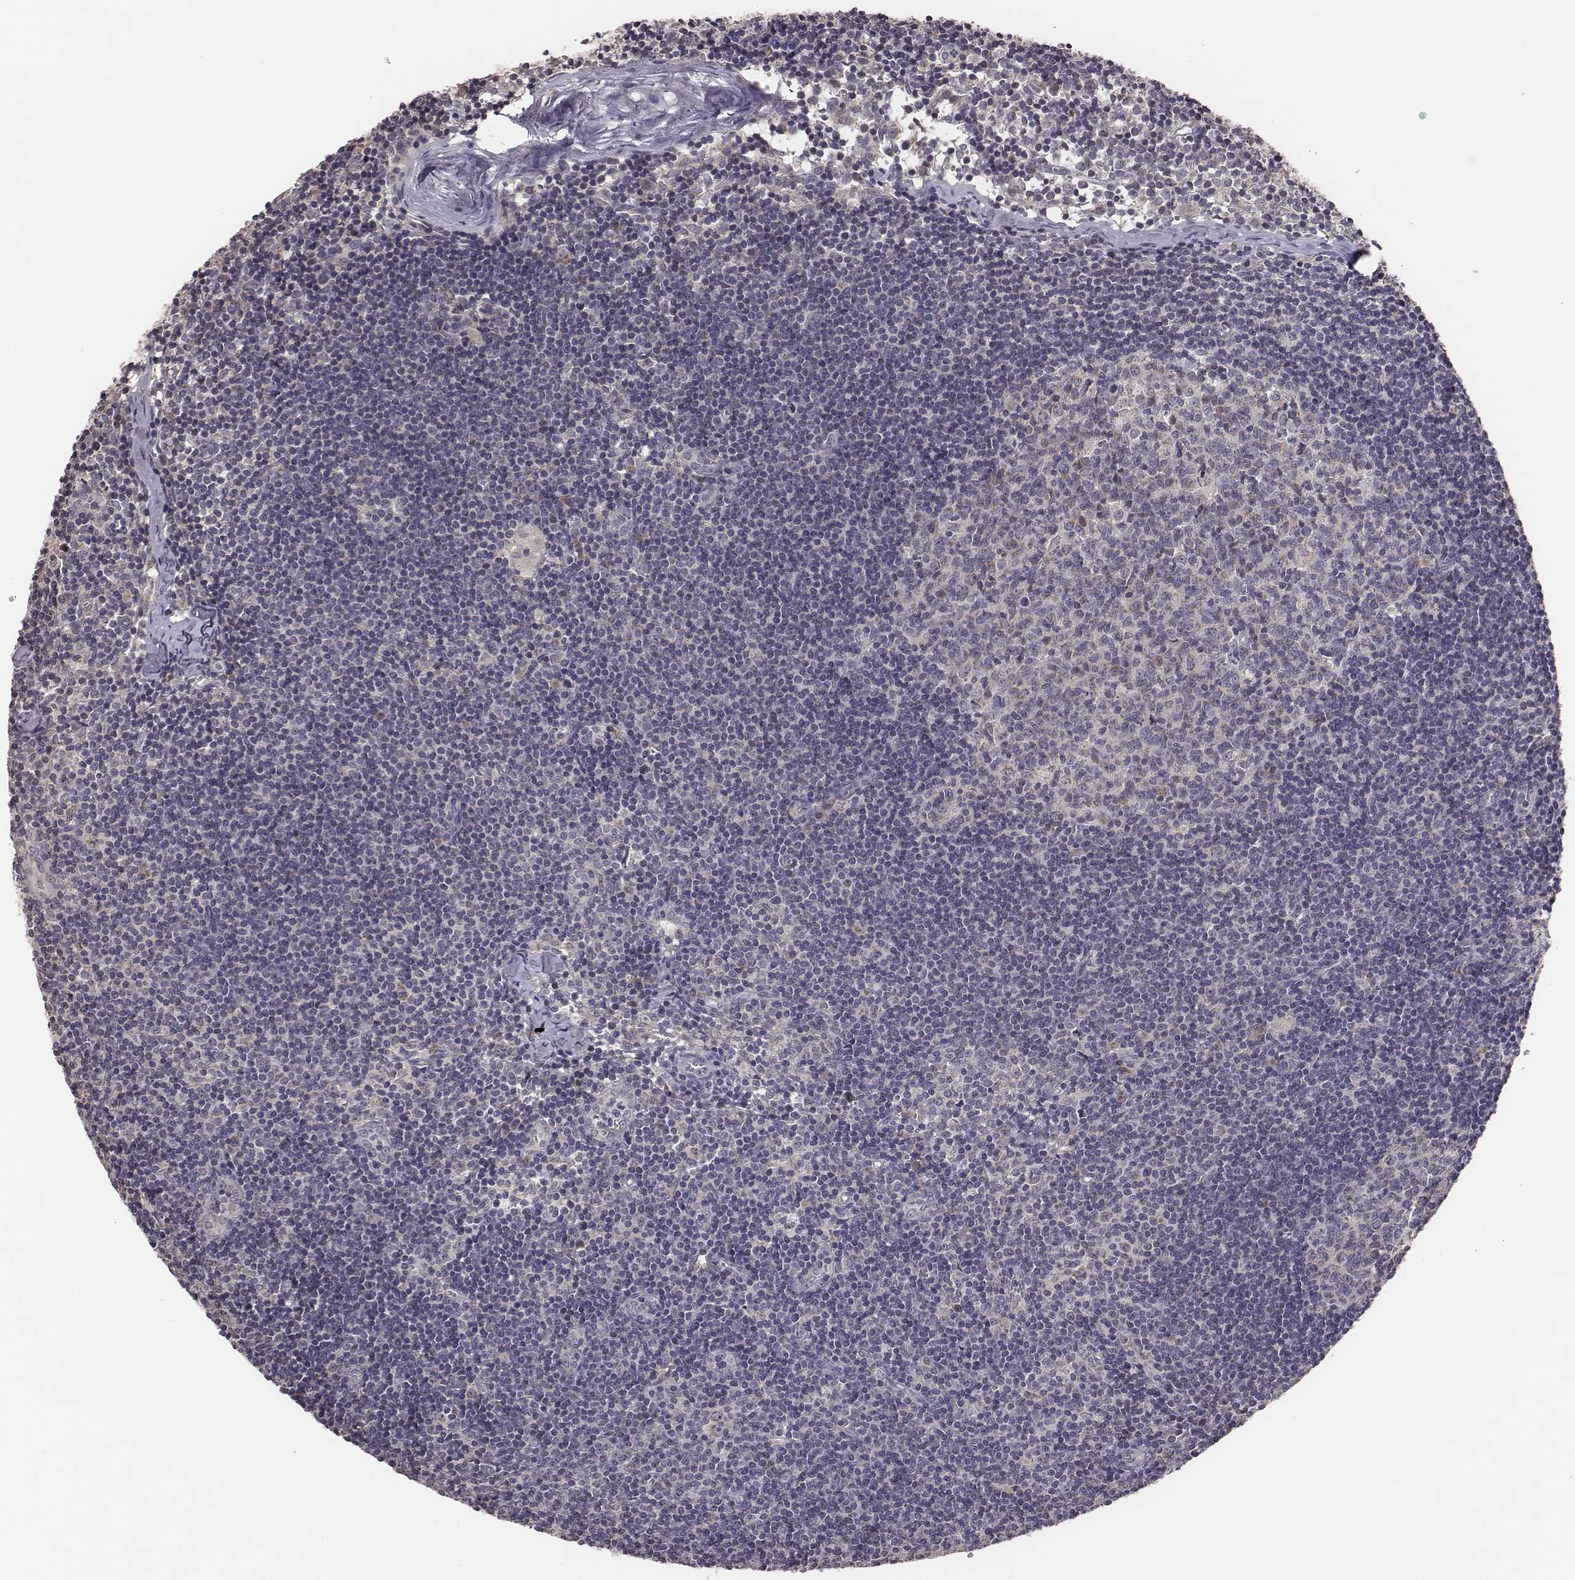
{"staining": {"intensity": "negative", "quantity": "none", "location": "none"}, "tissue": "lymph node", "cell_type": "Germinal center cells", "image_type": "normal", "snomed": [{"axis": "morphology", "description": "Normal tissue, NOS"}, {"axis": "topography", "description": "Lymph node"}], "caption": "Immunohistochemistry (IHC) photomicrograph of normal human lymph node stained for a protein (brown), which displays no expression in germinal center cells. (DAB (3,3'-diaminobenzidine) immunohistochemistry (IHC) with hematoxylin counter stain).", "gene": "HAVCR1", "patient": {"sex": "female", "age": 52}}